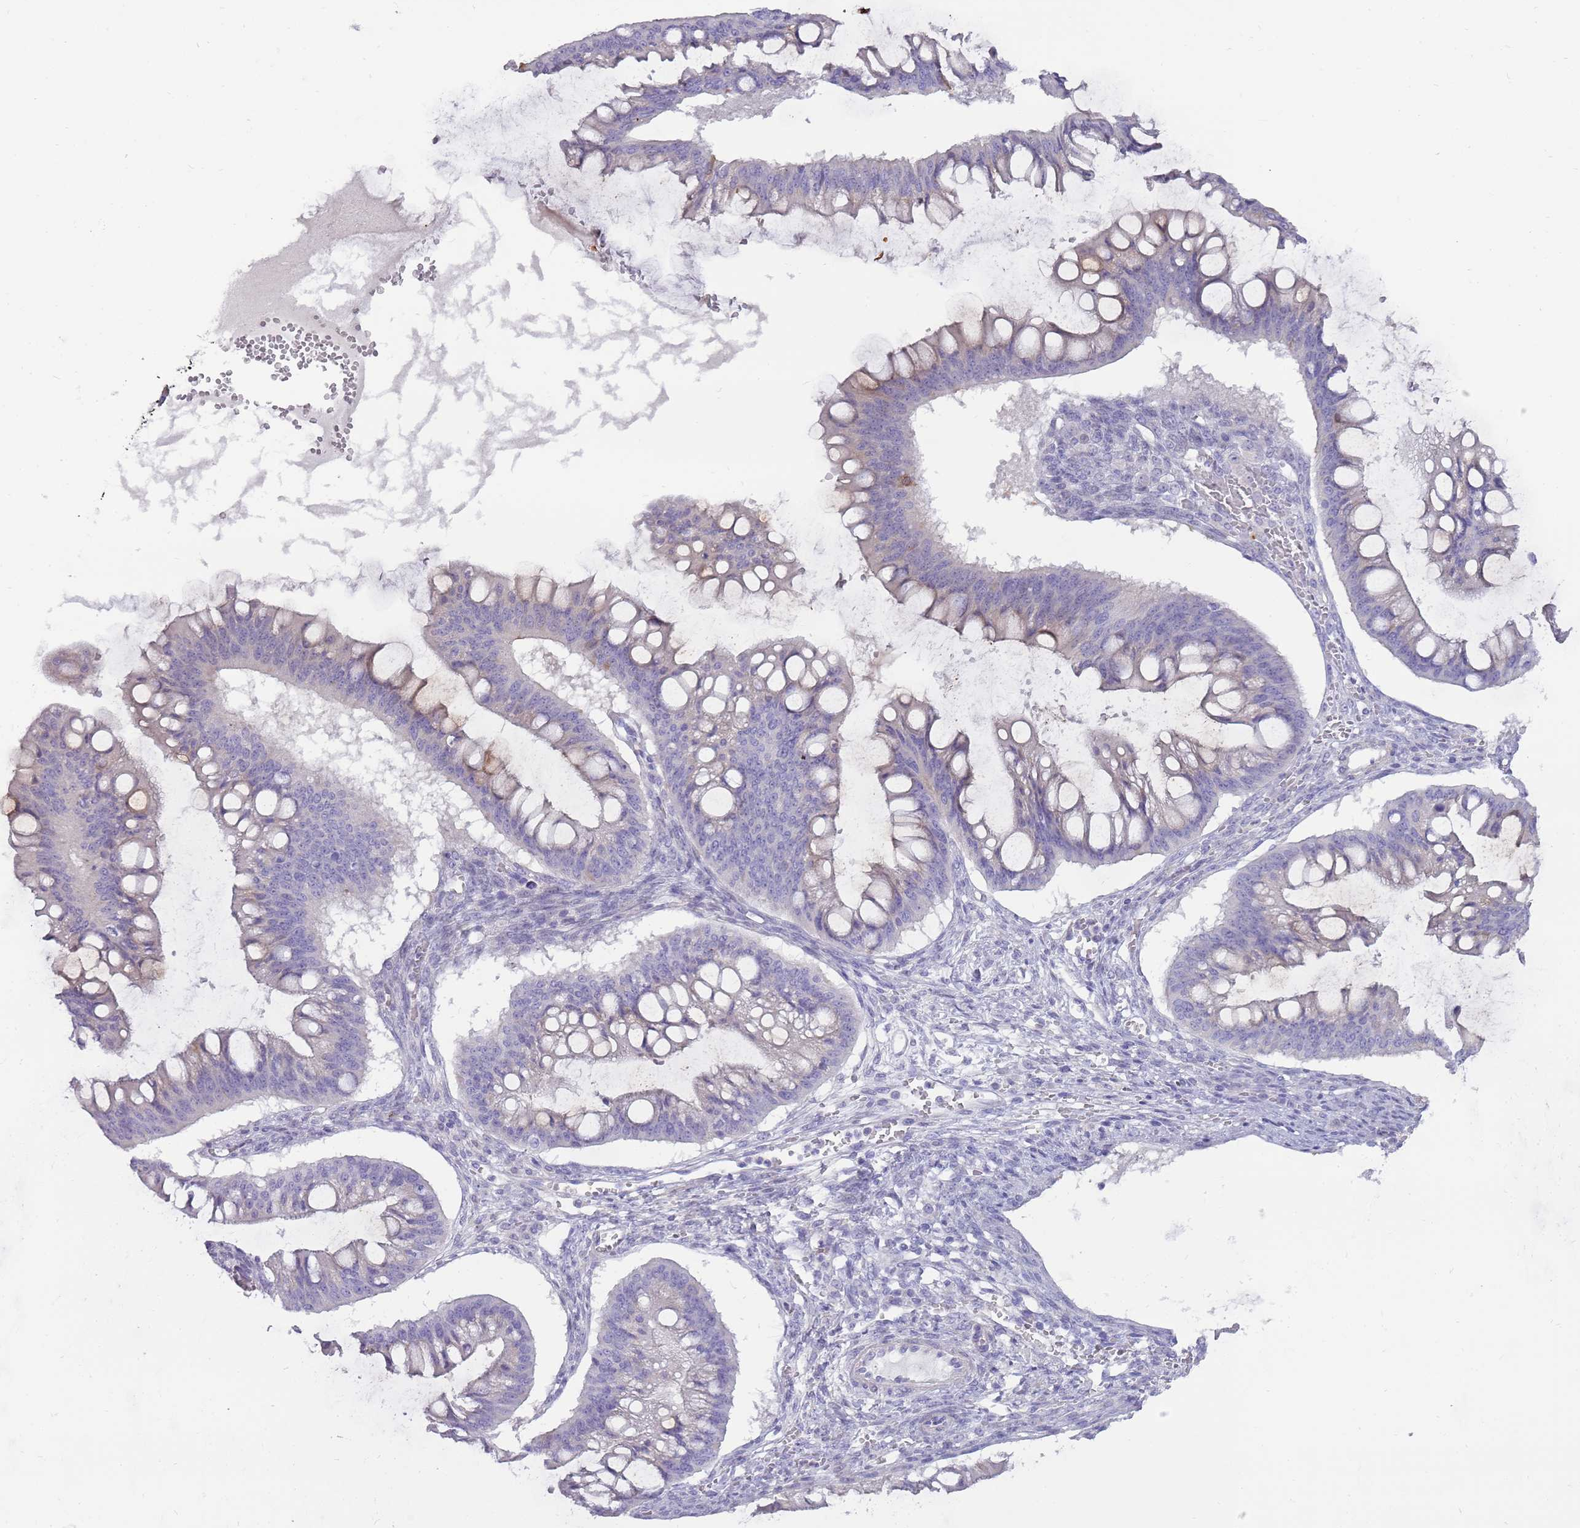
{"staining": {"intensity": "negative", "quantity": "none", "location": "none"}, "tissue": "ovarian cancer", "cell_type": "Tumor cells", "image_type": "cancer", "snomed": [{"axis": "morphology", "description": "Cystadenocarcinoma, mucinous, NOS"}, {"axis": "topography", "description": "Ovary"}], "caption": "This is an immunohistochemistry (IHC) image of ovarian cancer. There is no staining in tumor cells.", "gene": "DIPK1C", "patient": {"sex": "female", "age": 73}}